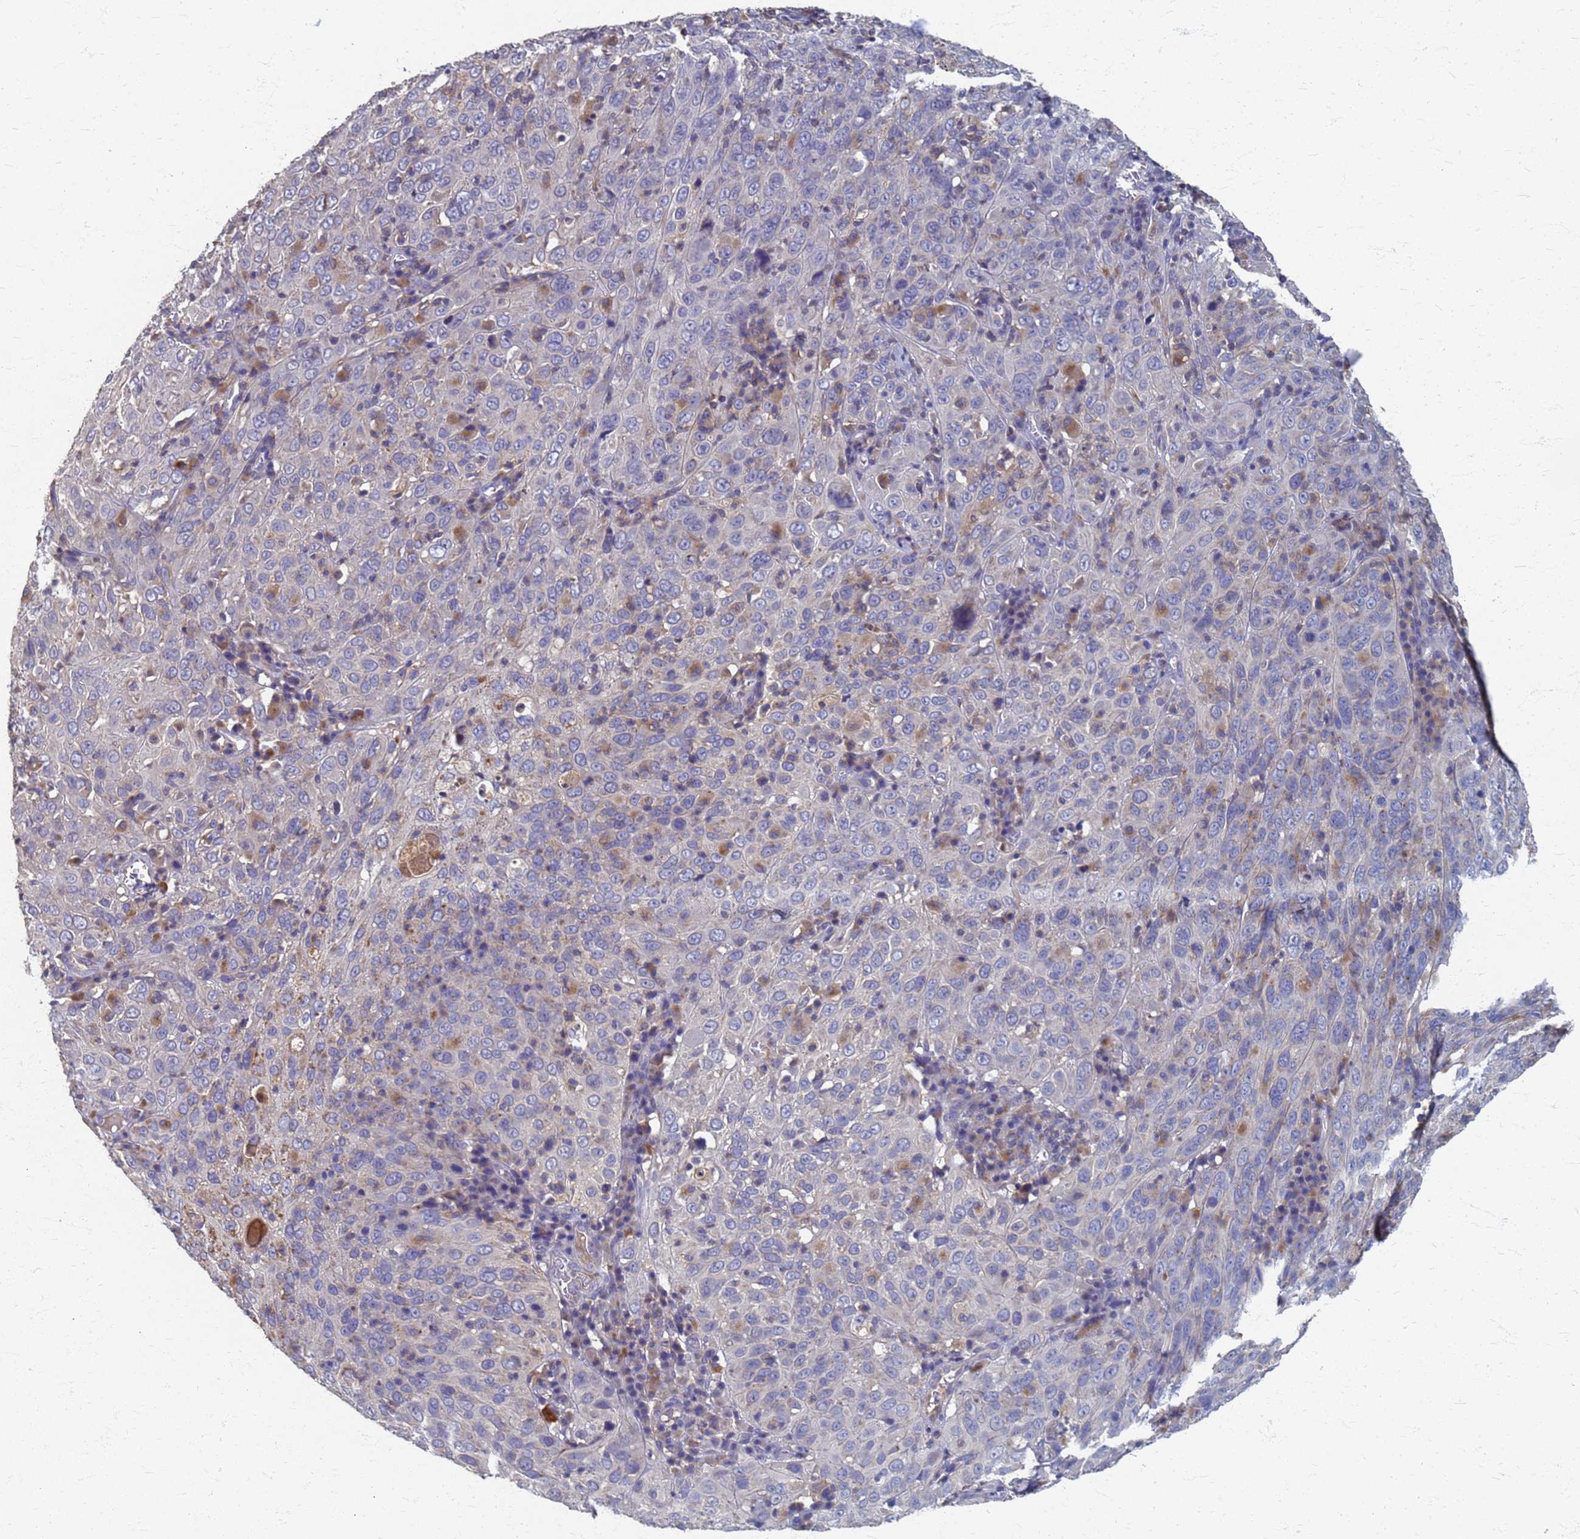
{"staining": {"intensity": "negative", "quantity": "none", "location": "none"}, "tissue": "cervical cancer", "cell_type": "Tumor cells", "image_type": "cancer", "snomed": [{"axis": "morphology", "description": "Squamous cell carcinoma, NOS"}, {"axis": "topography", "description": "Cervix"}], "caption": "Immunohistochemistry (IHC) image of human cervical squamous cell carcinoma stained for a protein (brown), which exhibits no staining in tumor cells.", "gene": "KRCC1", "patient": {"sex": "female", "age": 46}}